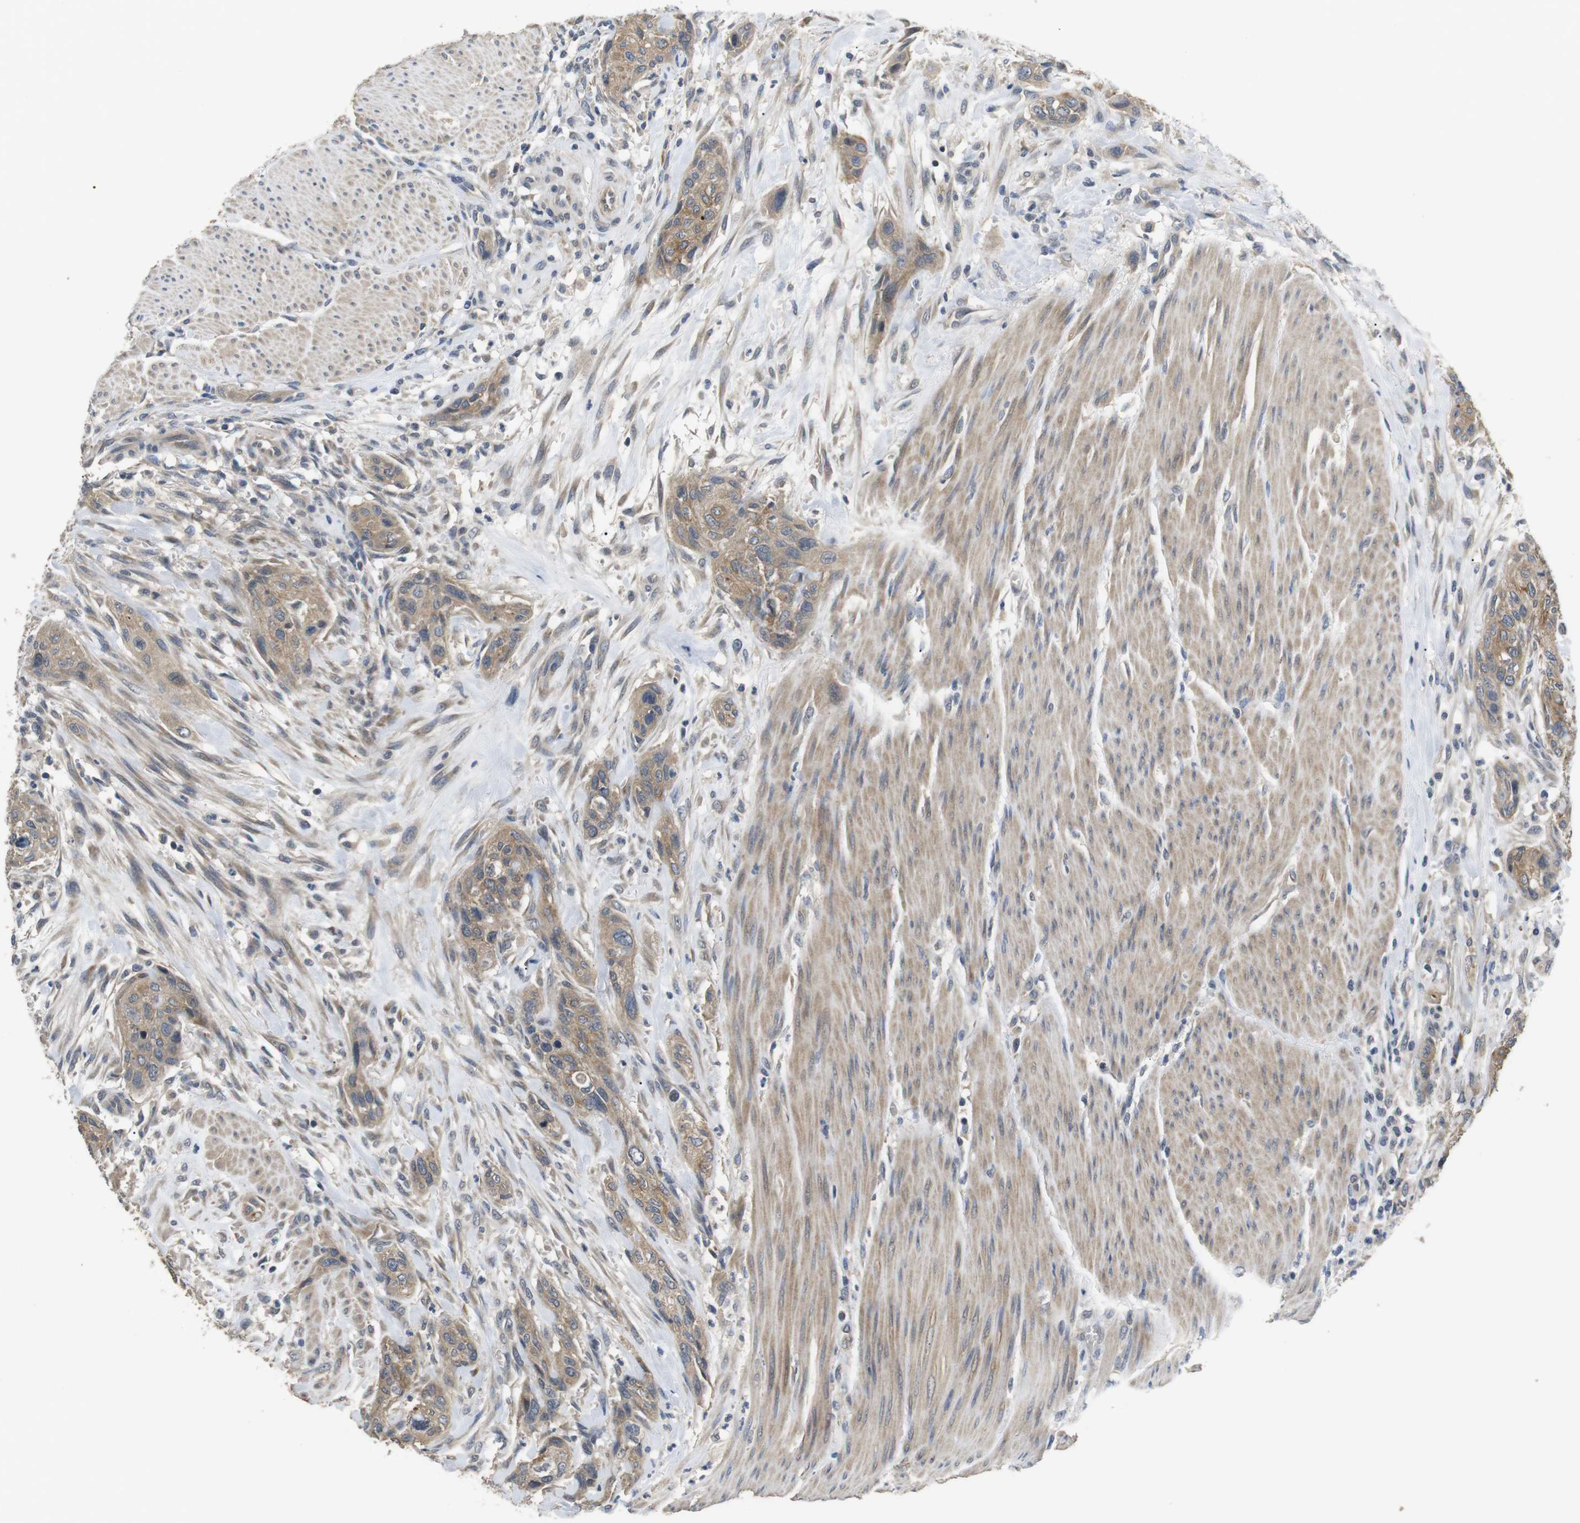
{"staining": {"intensity": "moderate", "quantity": ">75%", "location": "cytoplasmic/membranous"}, "tissue": "urothelial cancer", "cell_type": "Tumor cells", "image_type": "cancer", "snomed": [{"axis": "morphology", "description": "Urothelial carcinoma, High grade"}, {"axis": "topography", "description": "Urinary bladder"}], "caption": "Moderate cytoplasmic/membranous protein positivity is seen in approximately >75% of tumor cells in high-grade urothelial carcinoma.", "gene": "ADGRL3", "patient": {"sex": "male", "age": 35}}